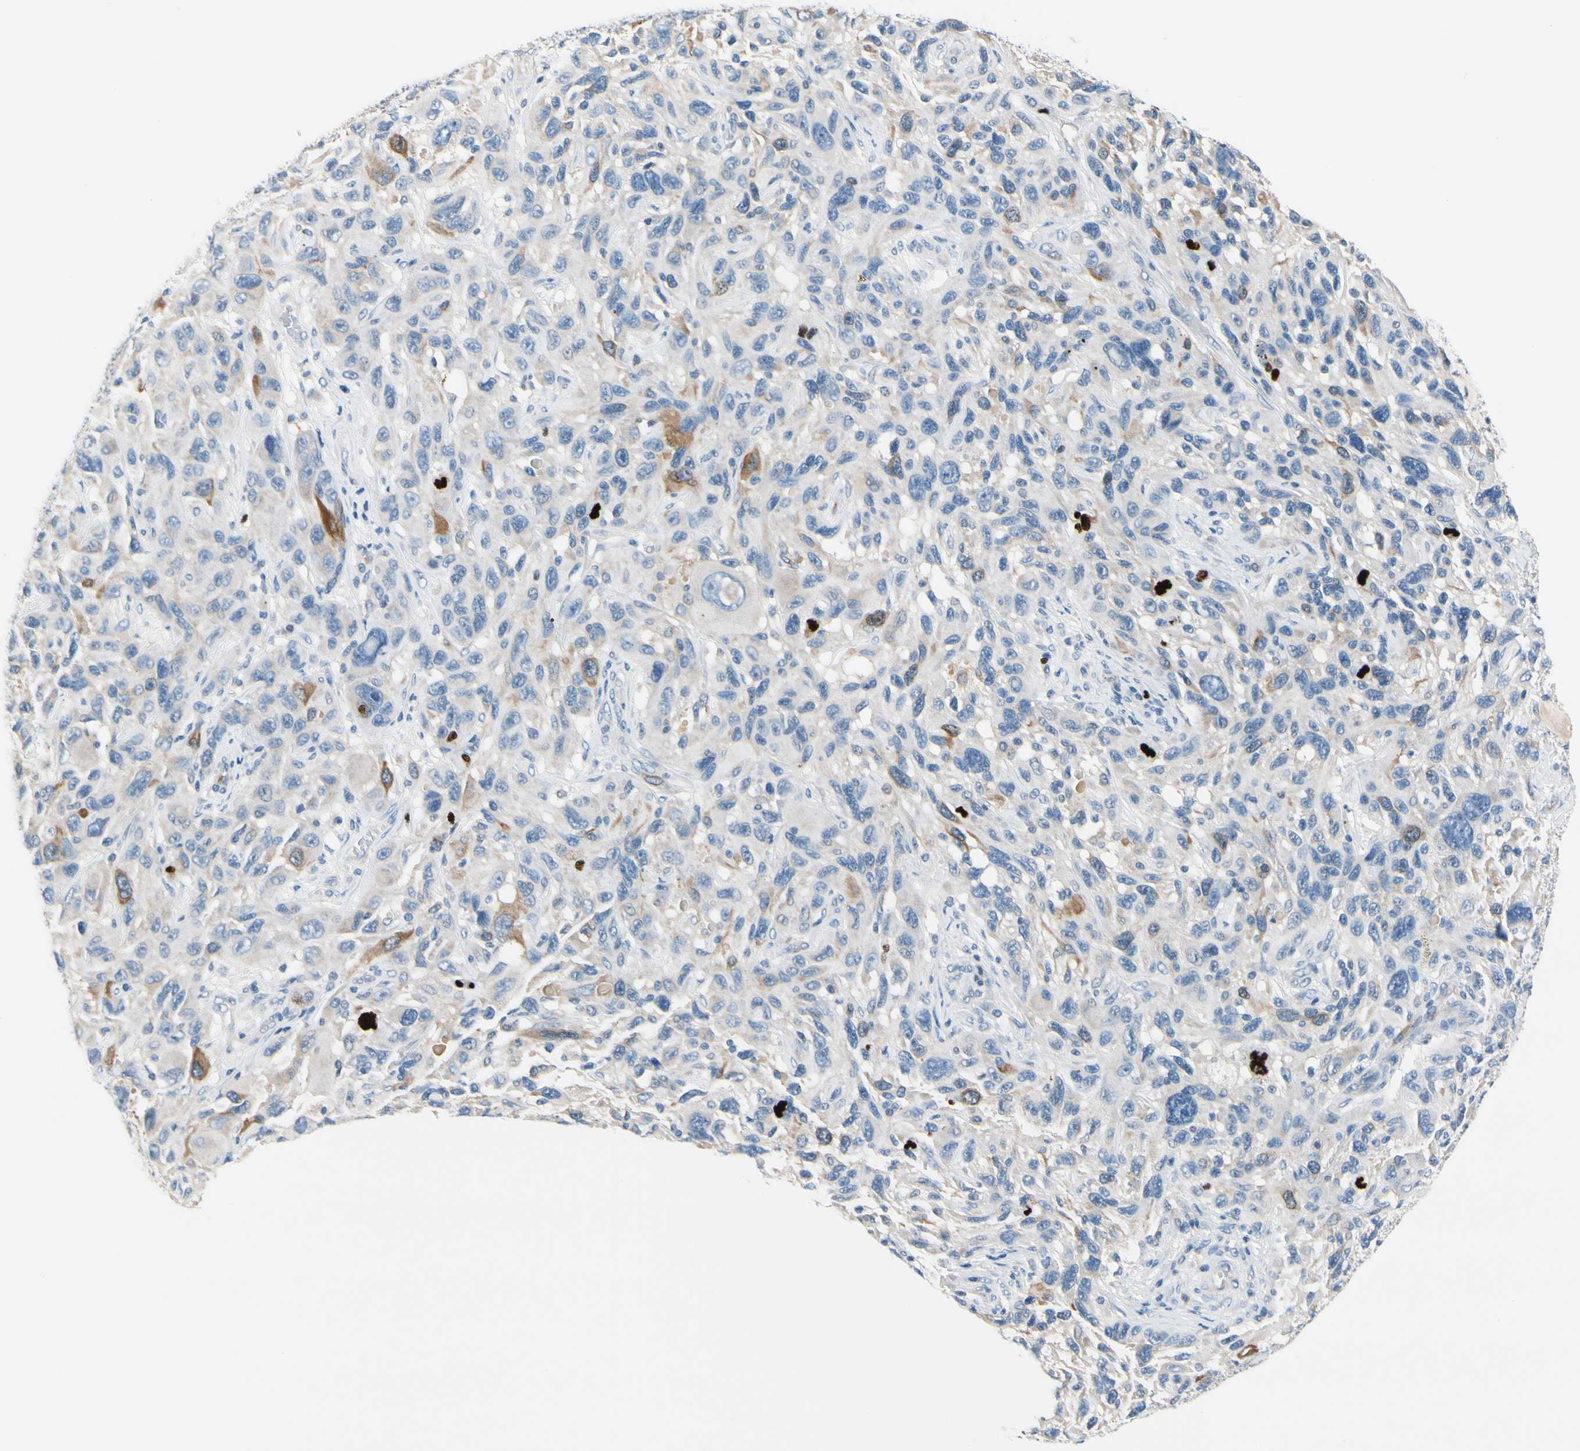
{"staining": {"intensity": "moderate", "quantity": "<25%", "location": "cytoplasmic/membranous"}, "tissue": "melanoma", "cell_type": "Tumor cells", "image_type": "cancer", "snomed": [{"axis": "morphology", "description": "Malignant melanoma, NOS"}, {"axis": "topography", "description": "Skin"}], "caption": "A brown stain highlights moderate cytoplasmic/membranous positivity of a protein in human melanoma tumor cells.", "gene": "CKAP2", "patient": {"sex": "male", "age": 53}}